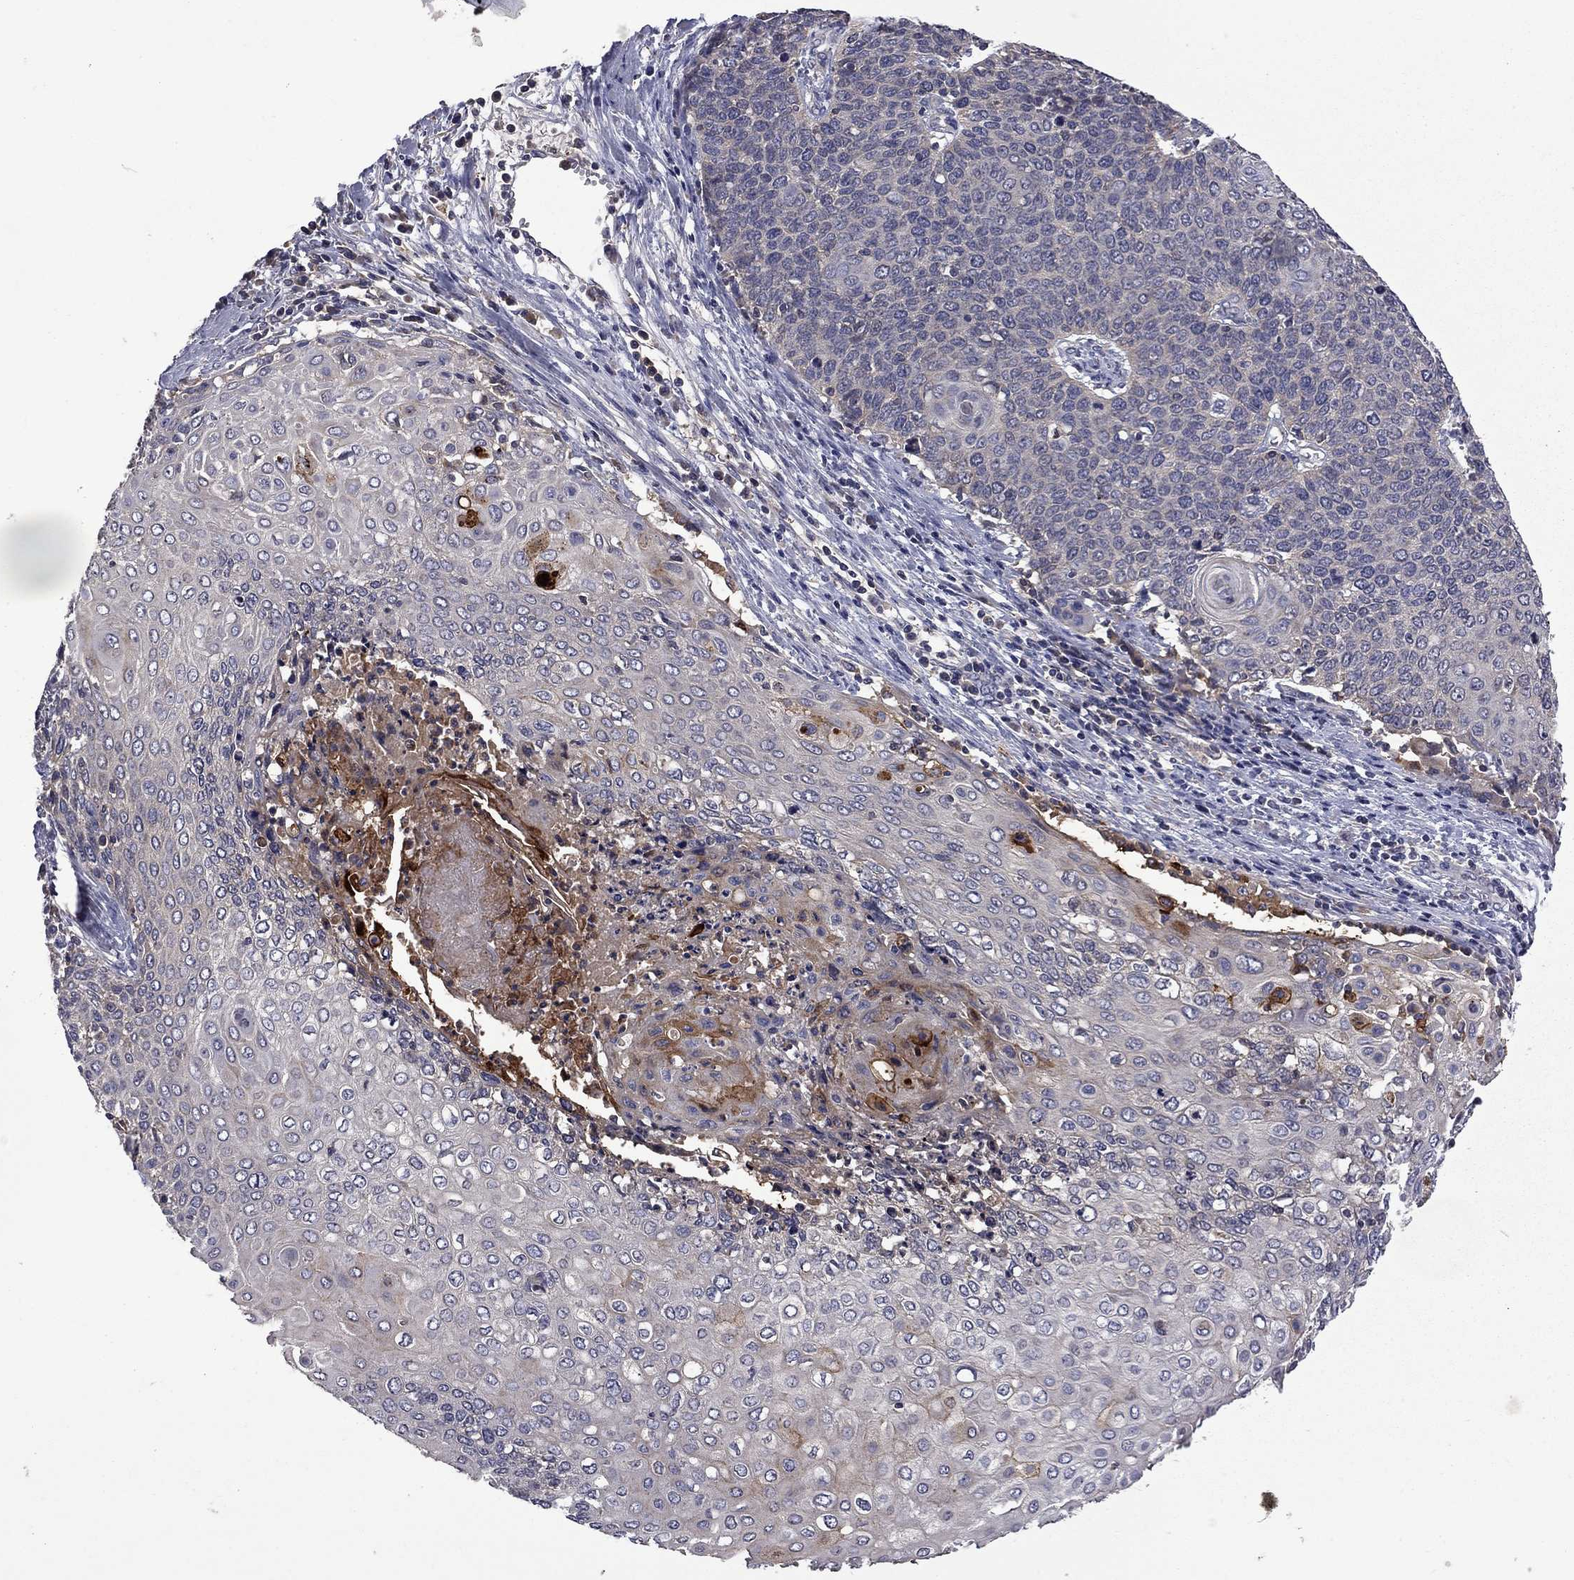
{"staining": {"intensity": "strong", "quantity": "<25%", "location": "cytoplasmic/membranous"}, "tissue": "cervical cancer", "cell_type": "Tumor cells", "image_type": "cancer", "snomed": [{"axis": "morphology", "description": "Squamous cell carcinoma, NOS"}, {"axis": "topography", "description": "Cervix"}], "caption": "A micrograph of human cervical cancer stained for a protein shows strong cytoplasmic/membranous brown staining in tumor cells.", "gene": "CEACAM7", "patient": {"sex": "female", "age": 39}}